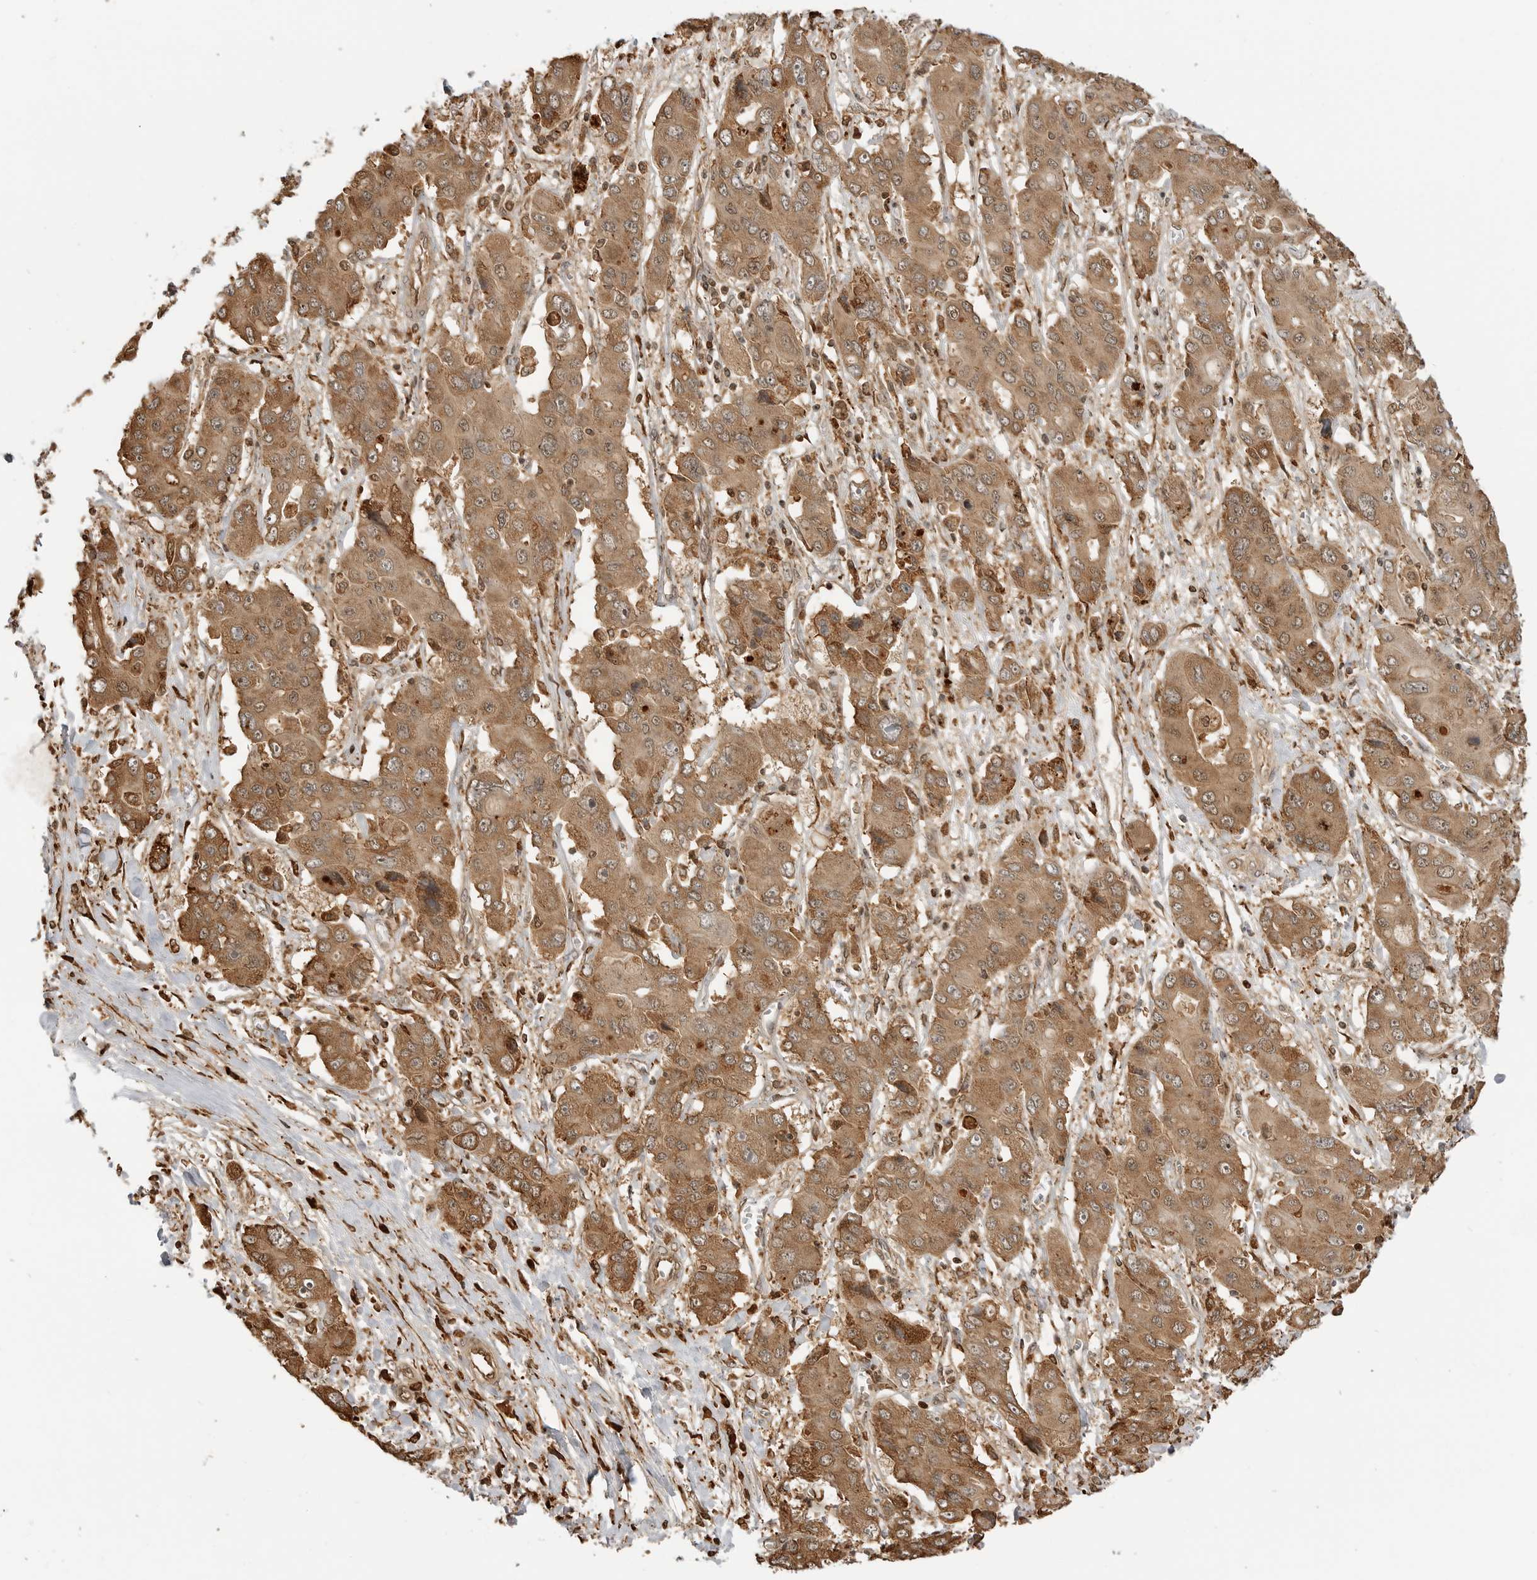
{"staining": {"intensity": "moderate", "quantity": ">75%", "location": "cytoplasmic/membranous,nuclear"}, "tissue": "liver cancer", "cell_type": "Tumor cells", "image_type": "cancer", "snomed": [{"axis": "morphology", "description": "Cholangiocarcinoma"}, {"axis": "topography", "description": "Liver"}], "caption": "There is medium levels of moderate cytoplasmic/membranous and nuclear positivity in tumor cells of cholangiocarcinoma (liver), as demonstrated by immunohistochemical staining (brown color).", "gene": "BMP2K", "patient": {"sex": "male", "age": 67}}